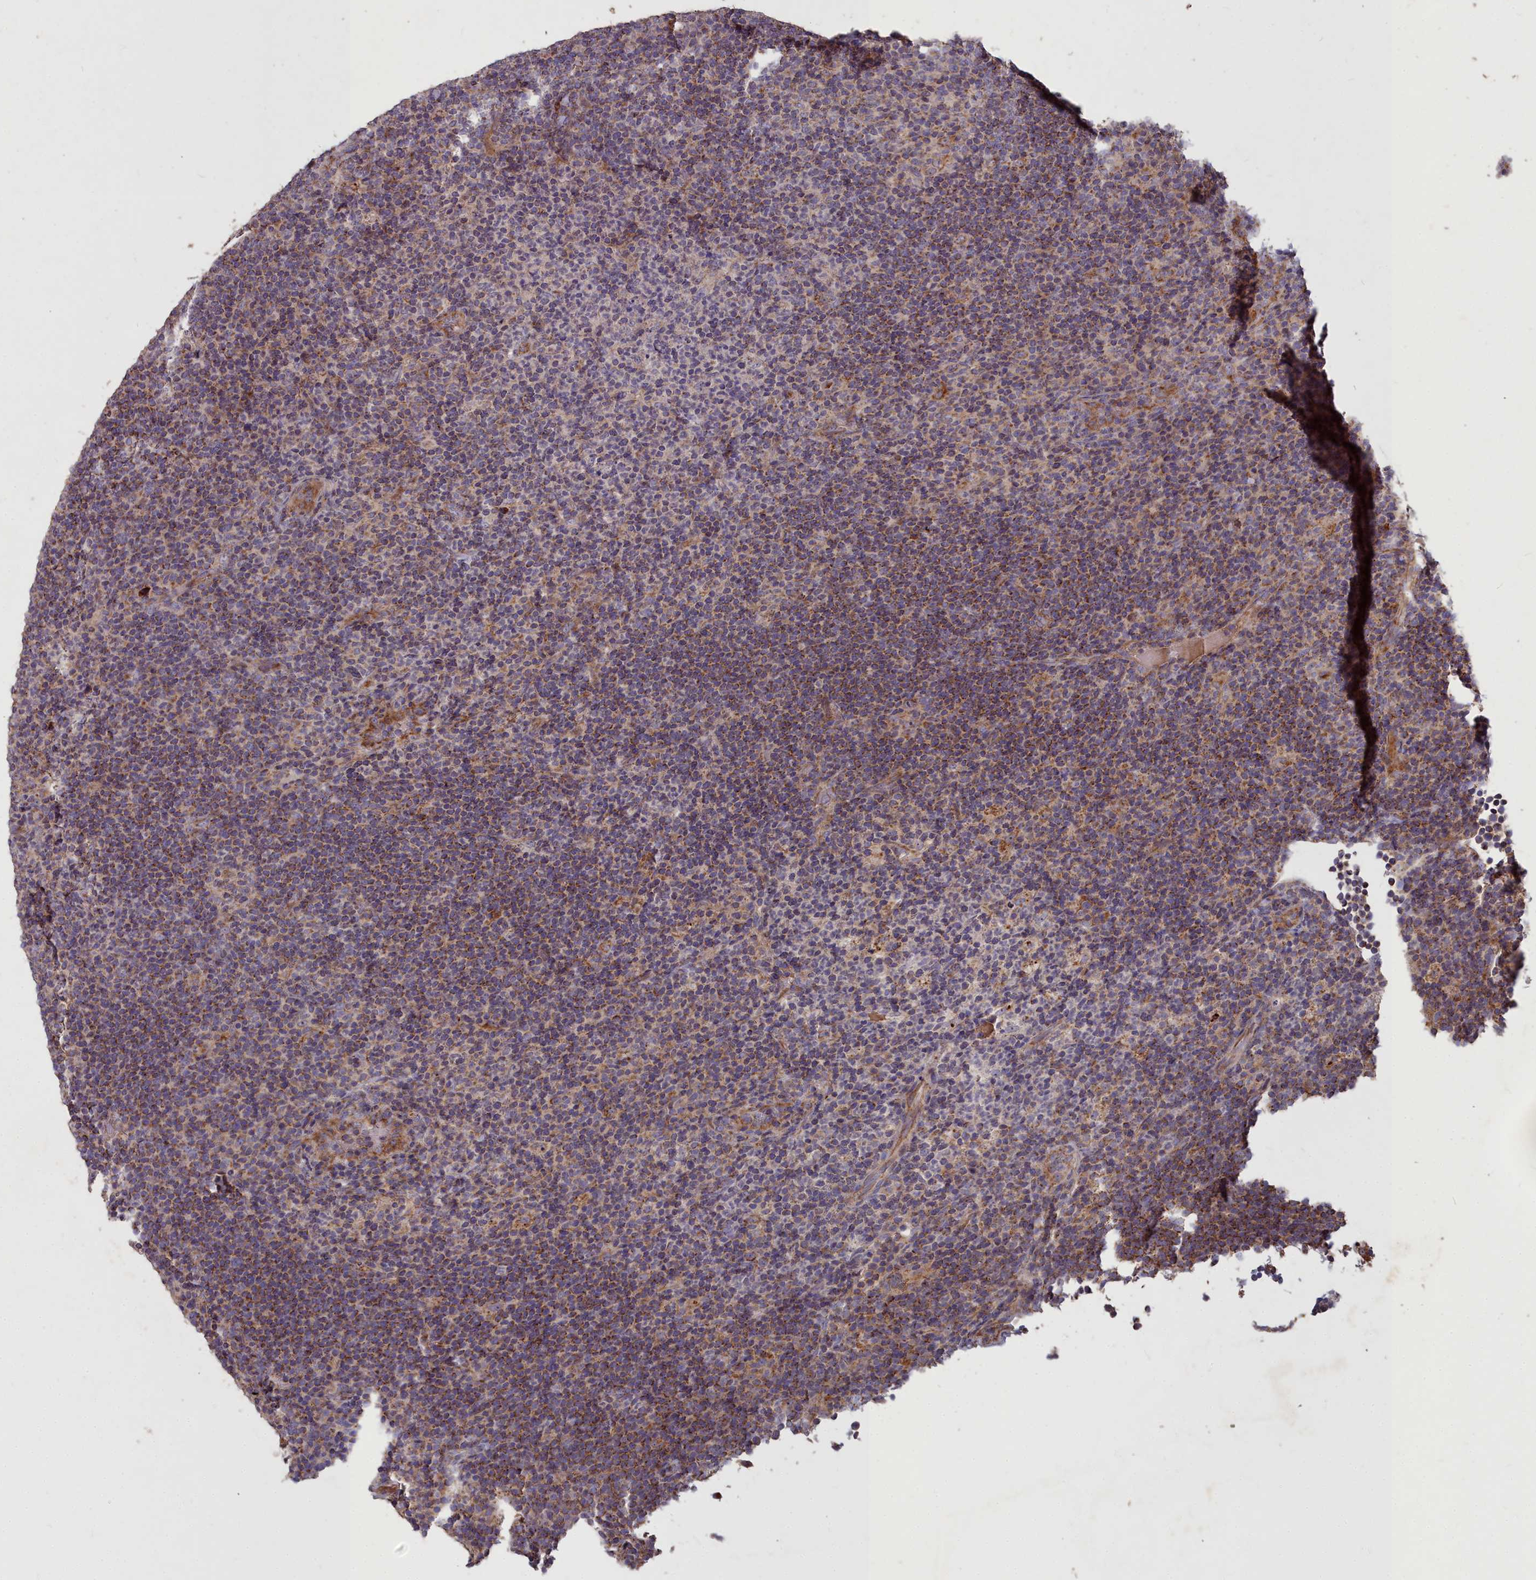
{"staining": {"intensity": "moderate", "quantity": "25%-75%", "location": "cytoplasmic/membranous"}, "tissue": "lymphoma", "cell_type": "Tumor cells", "image_type": "cancer", "snomed": [{"axis": "morphology", "description": "Hodgkin's disease, NOS"}, {"axis": "topography", "description": "Lymph node"}], "caption": "Protein analysis of Hodgkin's disease tissue reveals moderate cytoplasmic/membranous expression in approximately 25%-75% of tumor cells.", "gene": "COX11", "patient": {"sex": "female", "age": 57}}